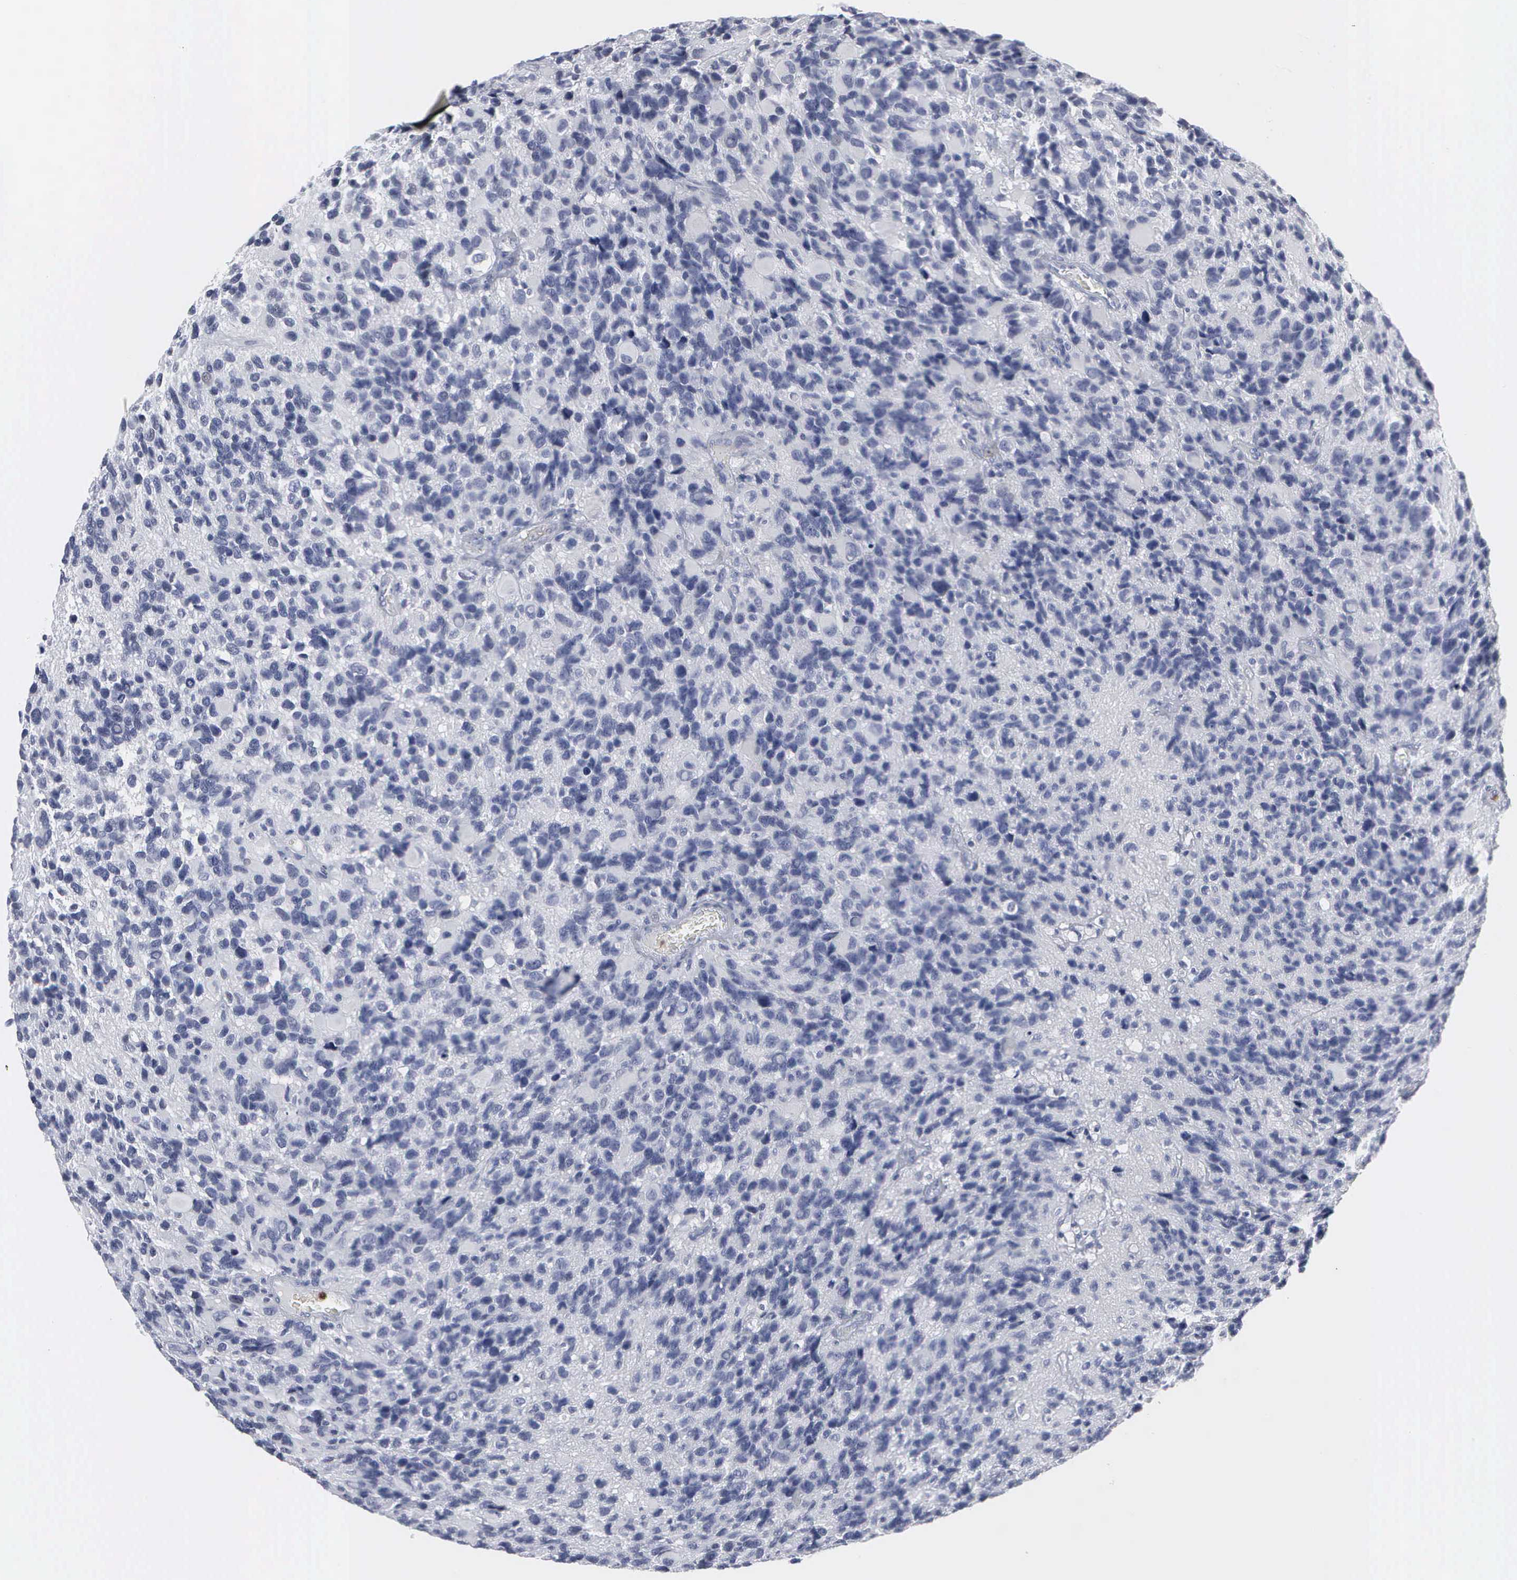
{"staining": {"intensity": "negative", "quantity": "none", "location": "none"}, "tissue": "glioma", "cell_type": "Tumor cells", "image_type": "cancer", "snomed": [{"axis": "morphology", "description": "Glioma, malignant, High grade"}, {"axis": "topography", "description": "Brain"}], "caption": "This is an IHC histopathology image of human malignant high-grade glioma. There is no positivity in tumor cells.", "gene": "SPIN3", "patient": {"sex": "male", "age": 77}}